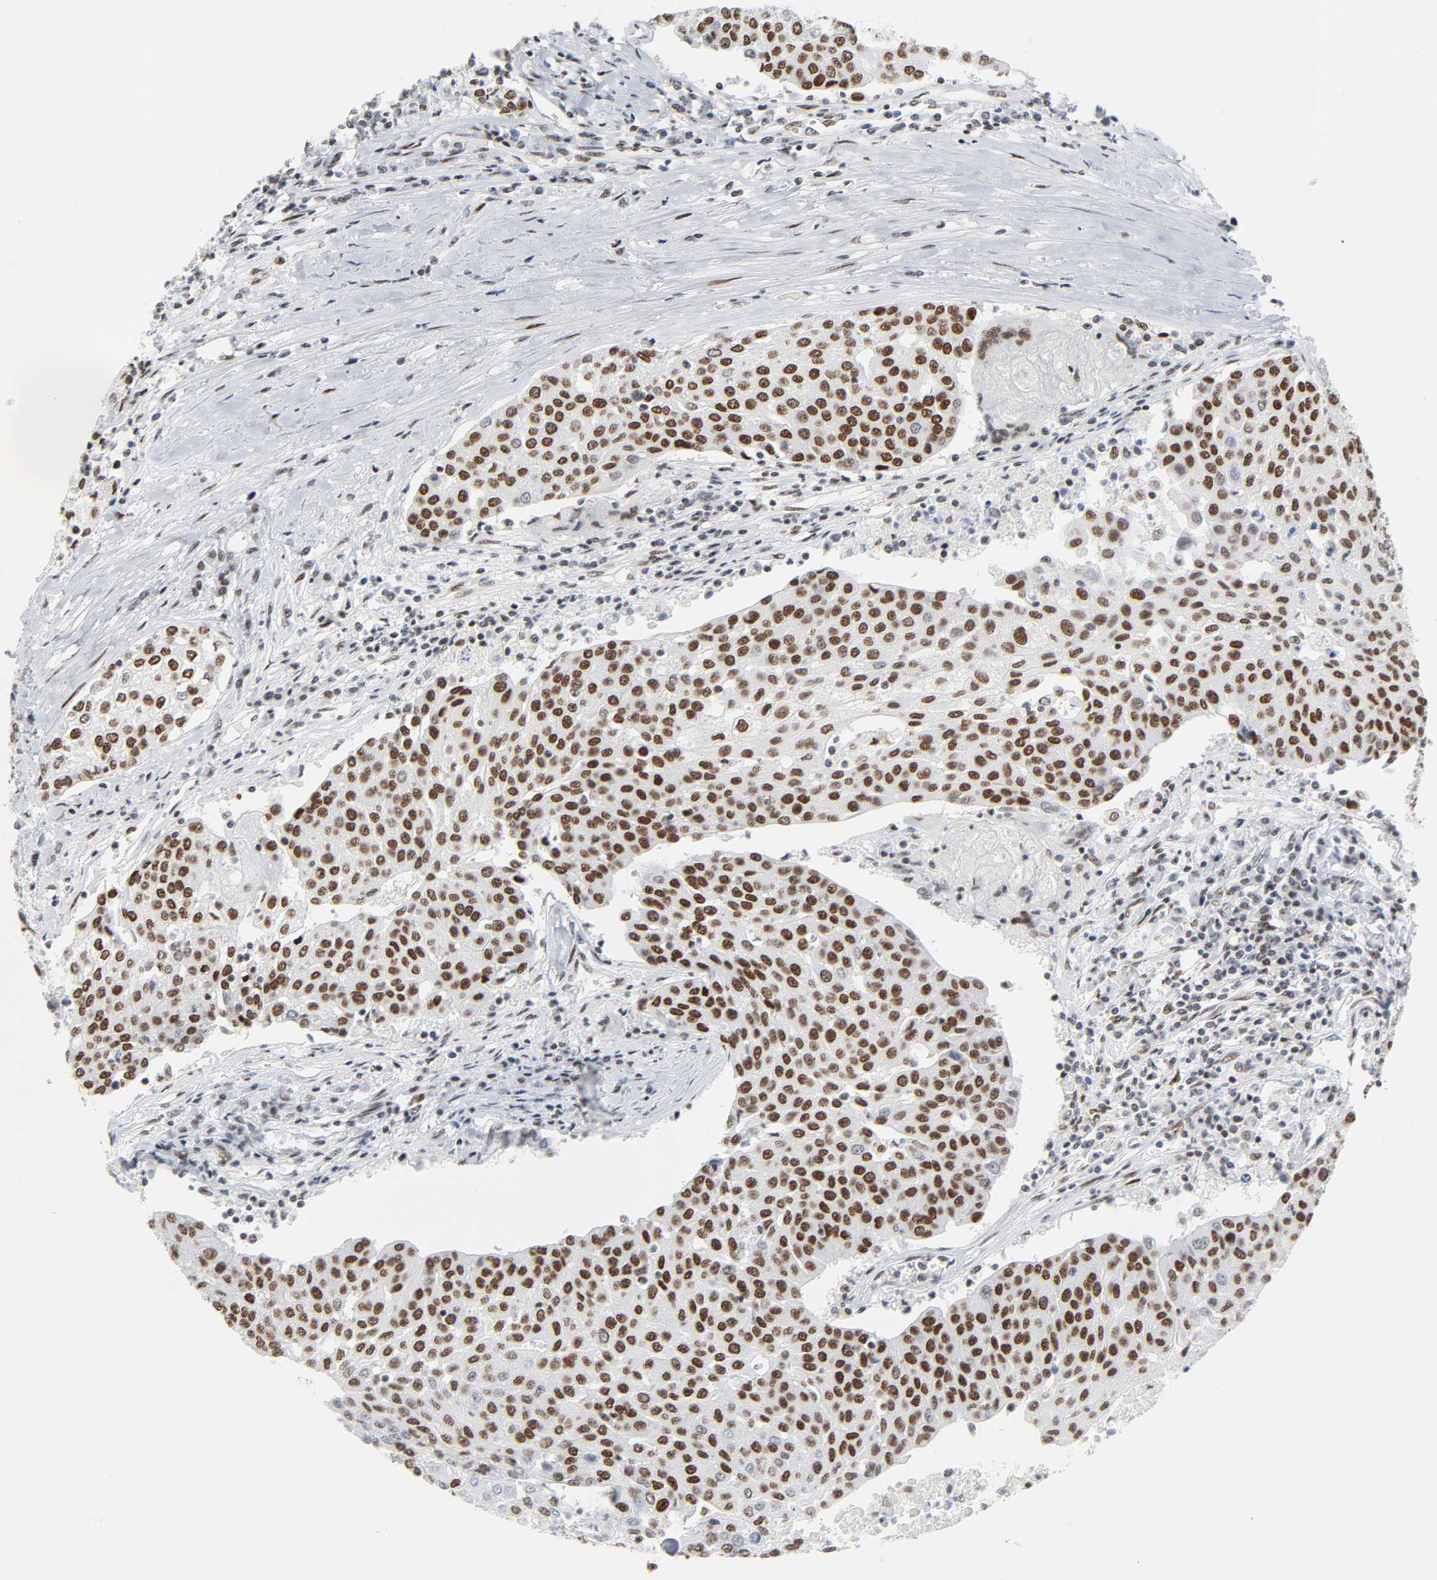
{"staining": {"intensity": "moderate", "quantity": ">75%", "location": "nuclear"}, "tissue": "urothelial cancer", "cell_type": "Tumor cells", "image_type": "cancer", "snomed": [{"axis": "morphology", "description": "Urothelial carcinoma, High grade"}, {"axis": "topography", "description": "Urinary bladder"}], "caption": "This is an image of IHC staining of urothelial cancer, which shows moderate positivity in the nuclear of tumor cells.", "gene": "HSF1", "patient": {"sex": "female", "age": 85}}